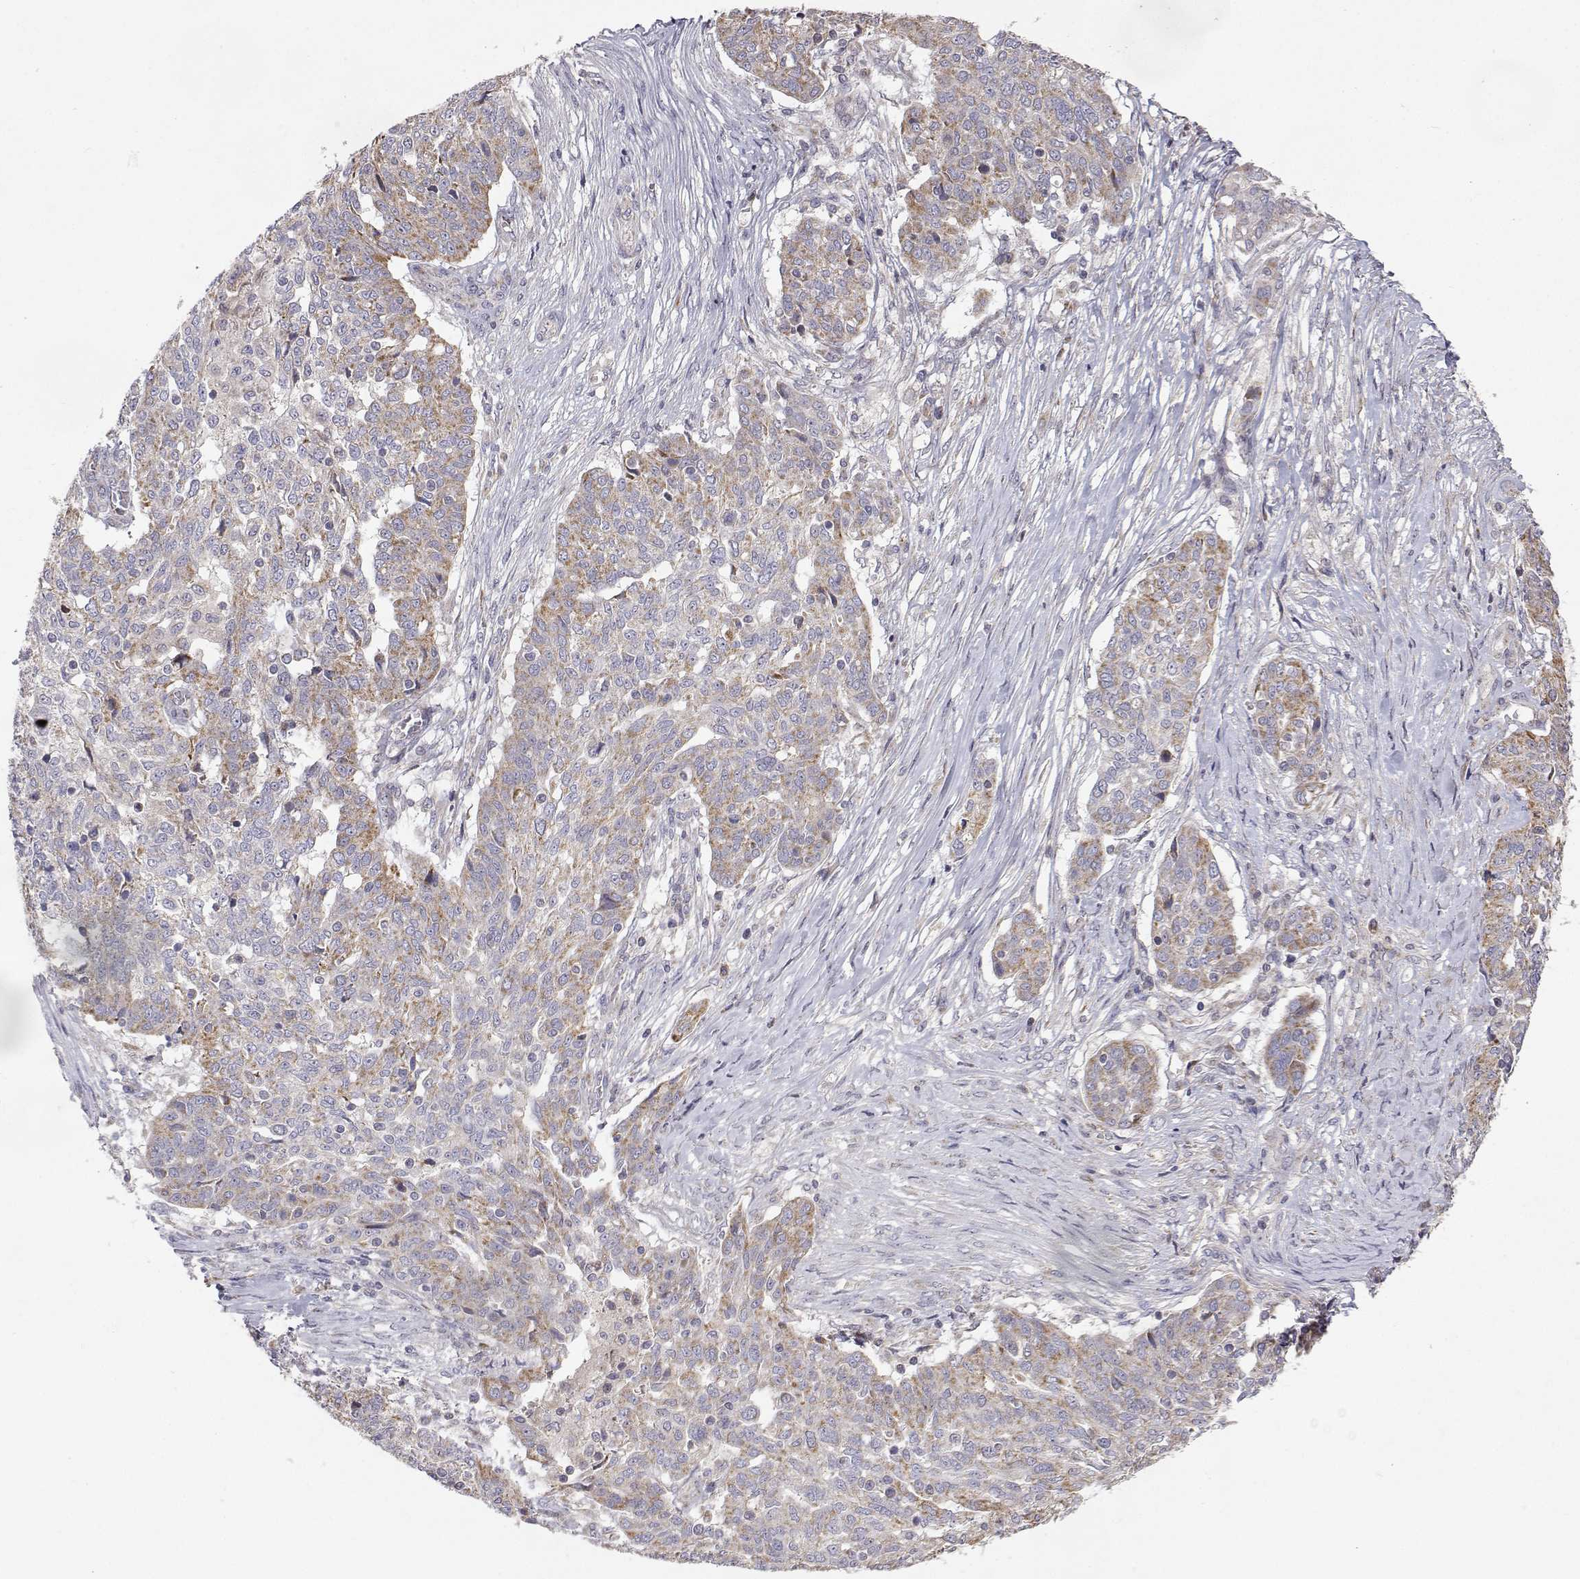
{"staining": {"intensity": "weak", "quantity": "25%-75%", "location": "cytoplasmic/membranous"}, "tissue": "ovarian cancer", "cell_type": "Tumor cells", "image_type": "cancer", "snomed": [{"axis": "morphology", "description": "Cystadenocarcinoma, serous, NOS"}, {"axis": "topography", "description": "Ovary"}], "caption": "Brown immunohistochemical staining in human ovarian cancer exhibits weak cytoplasmic/membranous expression in approximately 25%-75% of tumor cells. Nuclei are stained in blue.", "gene": "MRPL3", "patient": {"sex": "female", "age": 67}}